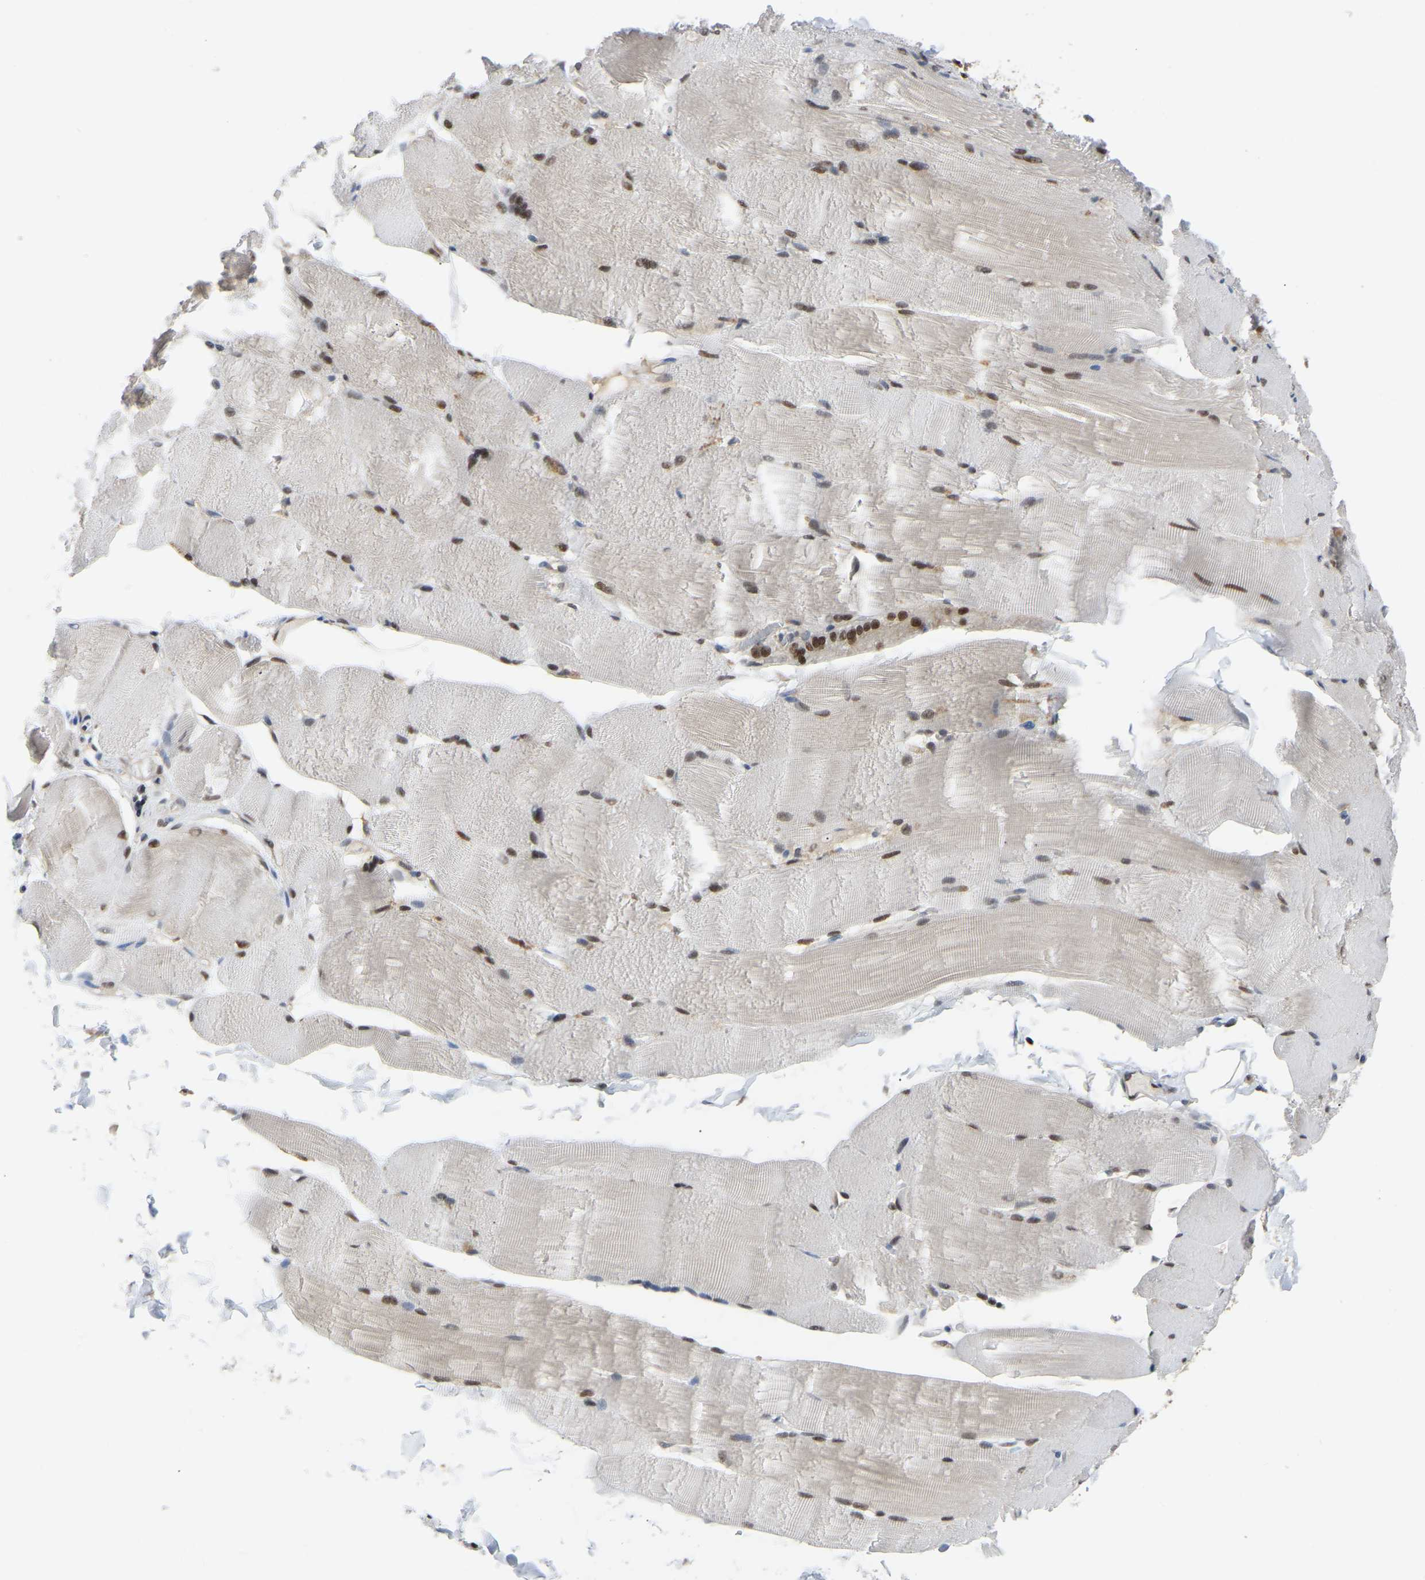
{"staining": {"intensity": "moderate", "quantity": "<25%", "location": "nuclear"}, "tissue": "skeletal muscle", "cell_type": "Myocytes", "image_type": "normal", "snomed": [{"axis": "morphology", "description": "Normal tissue, NOS"}, {"axis": "topography", "description": "Skin"}, {"axis": "topography", "description": "Skeletal muscle"}], "caption": "Benign skeletal muscle exhibits moderate nuclear positivity in about <25% of myocytes, visualized by immunohistochemistry.", "gene": "KLRG2", "patient": {"sex": "male", "age": 83}}